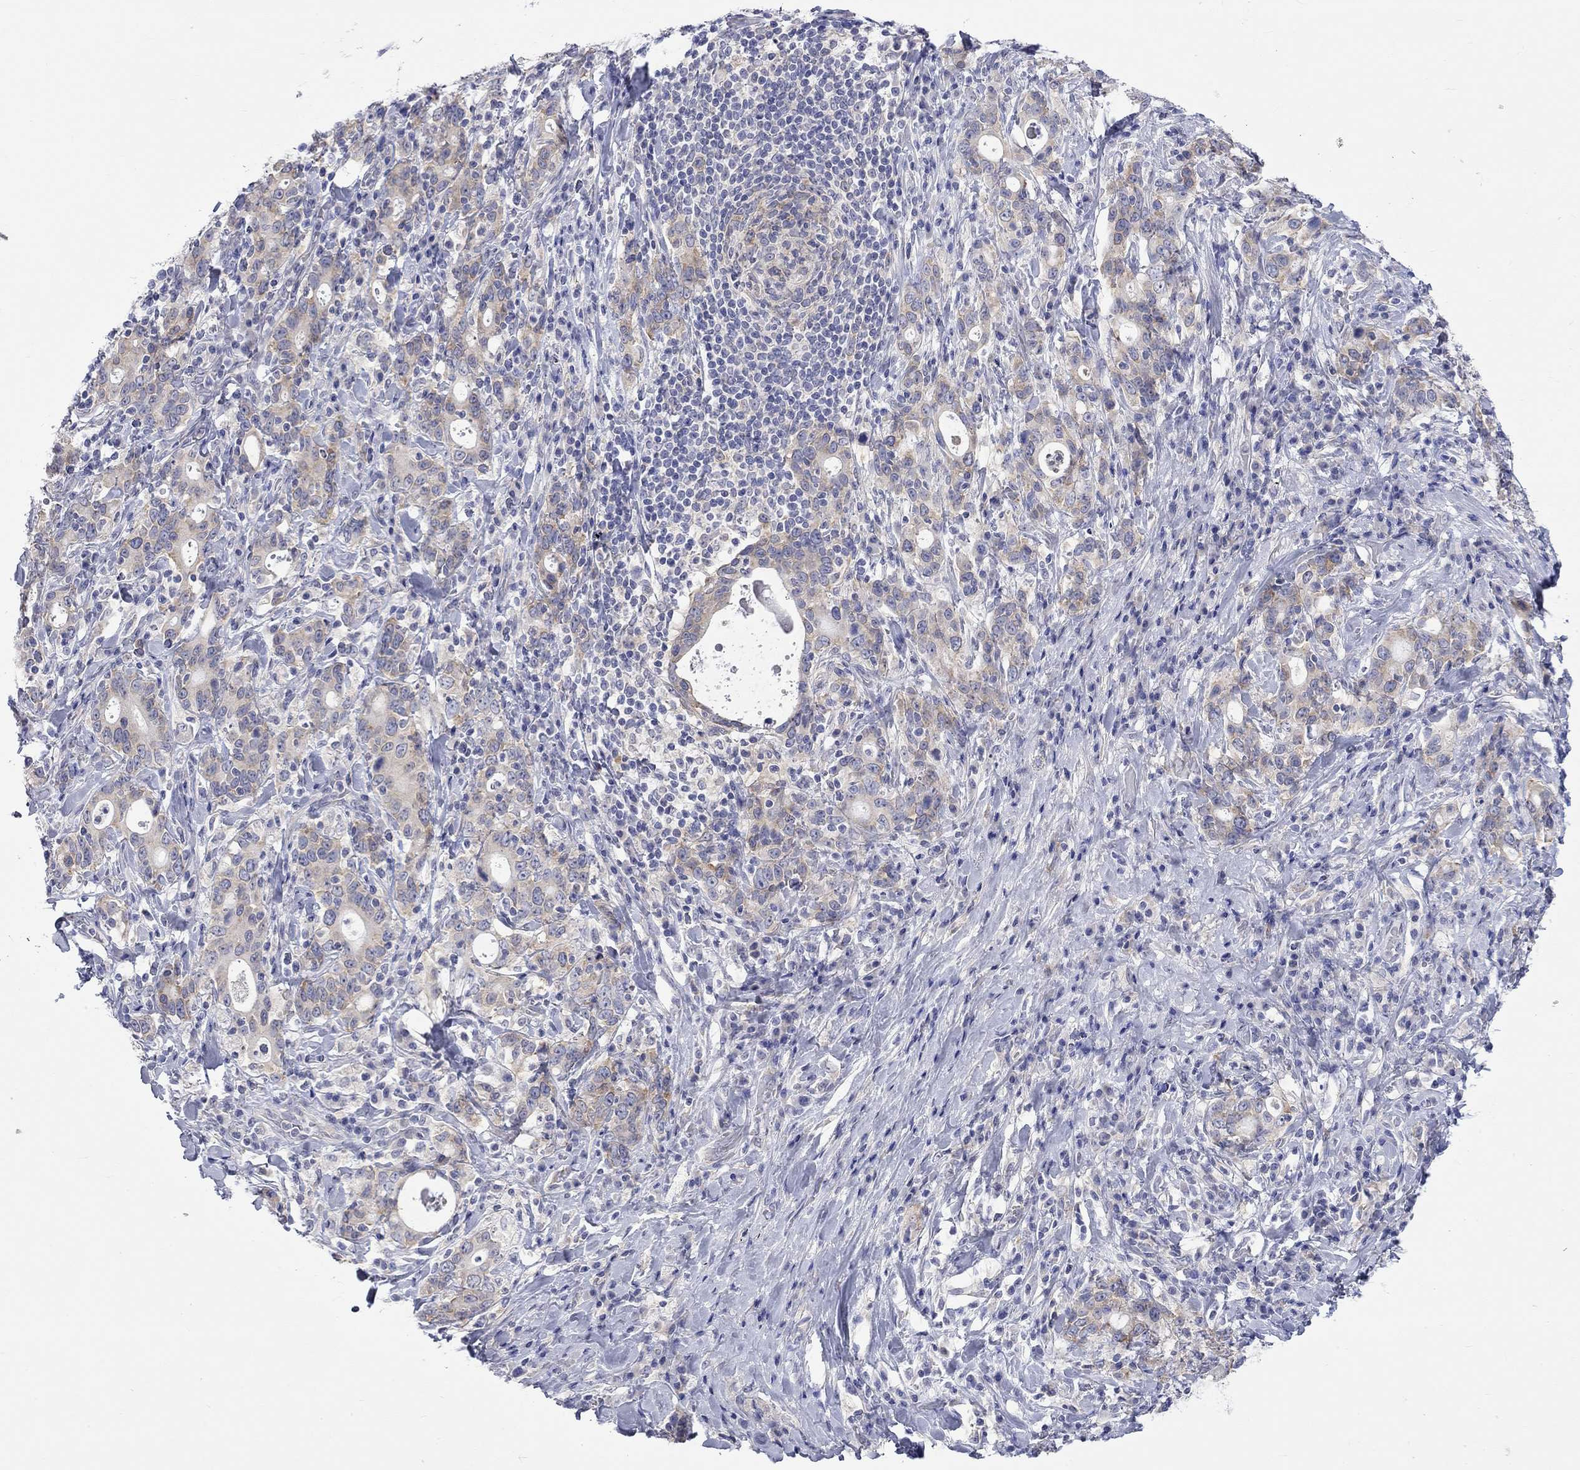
{"staining": {"intensity": "weak", "quantity": "25%-75%", "location": "cytoplasmic/membranous"}, "tissue": "stomach cancer", "cell_type": "Tumor cells", "image_type": "cancer", "snomed": [{"axis": "morphology", "description": "Adenocarcinoma, NOS"}, {"axis": "topography", "description": "Stomach"}], "caption": "Immunohistochemistry image of stomach adenocarcinoma stained for a protein (brown), which exhibits low levels of weak cytoplasmic/membranous positivity in approximately 25%-75% of tumor cells.", "gene": "CERS1", "patient": {"sex": "male", "age": 79}}